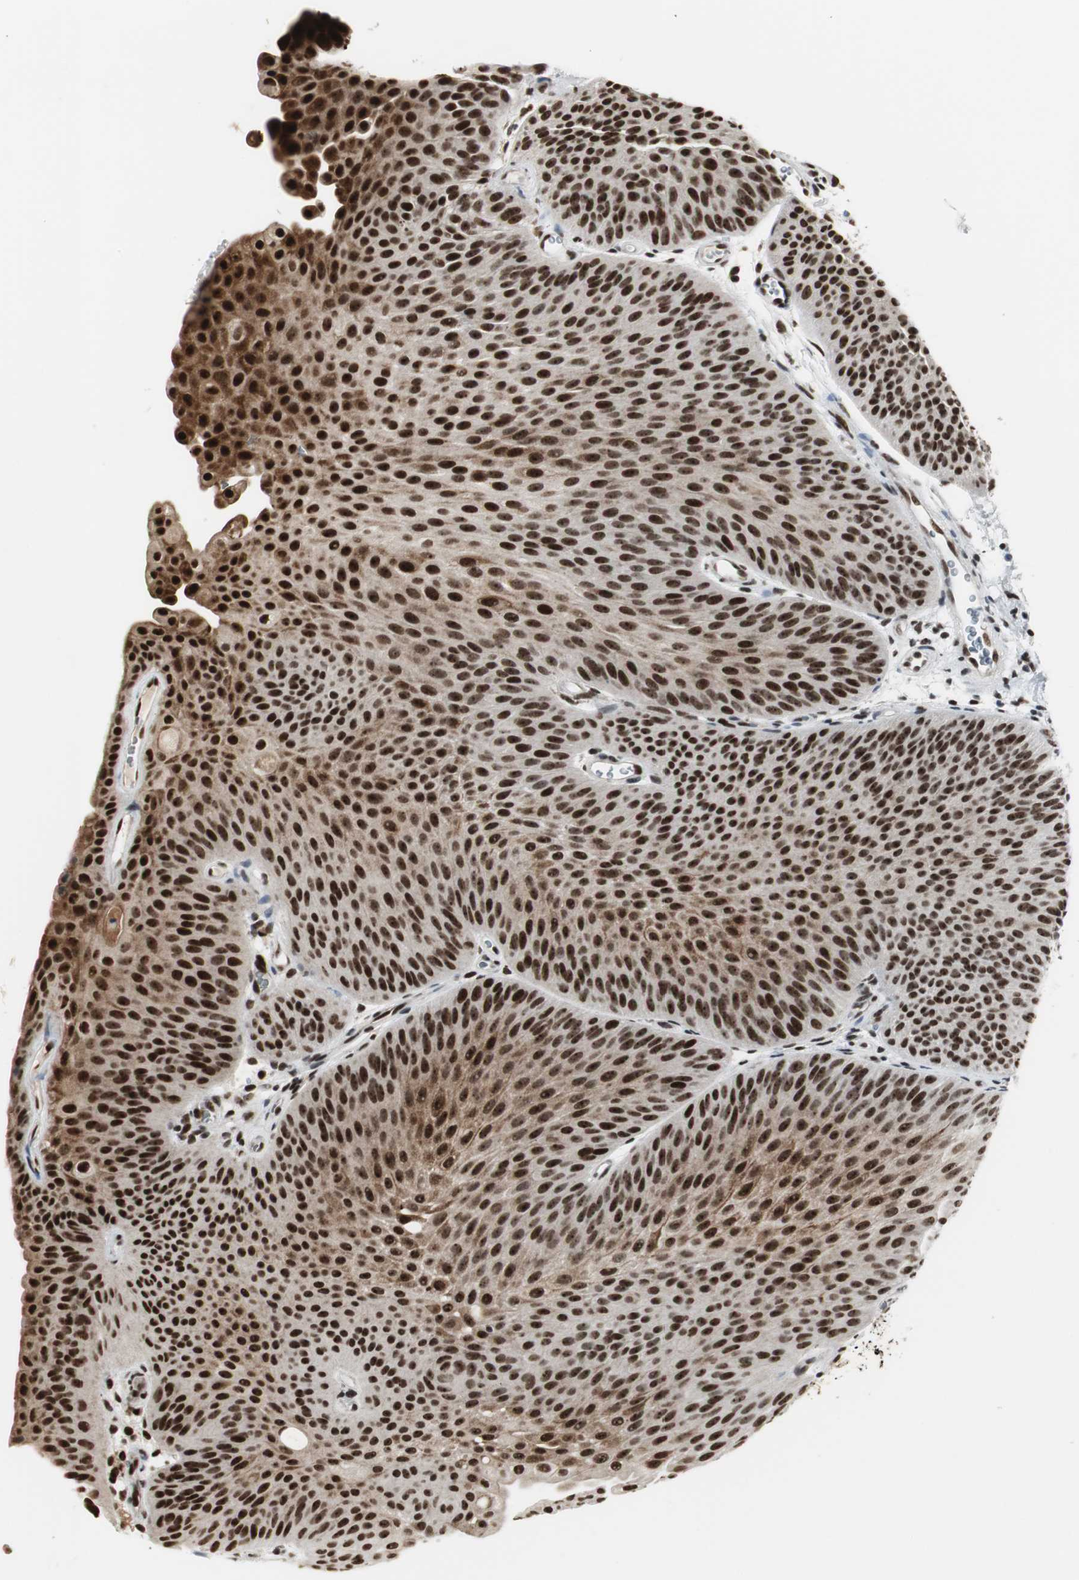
{"staining": {"intensity": "strong", "quantity": ">75%", "location": "cytoplasmic/membranous,nuclear"}, "tissue": "urothelial cancer", "cell_type": "Tumor cells", "image_type": "cancer", "snomed": [{"axis": "morphology", "description": "Urothelial carcinoma, Low grade"}, {"axis": "topography", "description": "Urinary bladder"}], "caption": "Strong cytoplasmic/membranous and nuclear protein expression is appreciated in about >75% of tumor cells in urothelial cancer. (DAB IHC with brightfield microscopy, high magnification).", "gene": "PARN", "patient": {"sex": "female", "age": 60}}